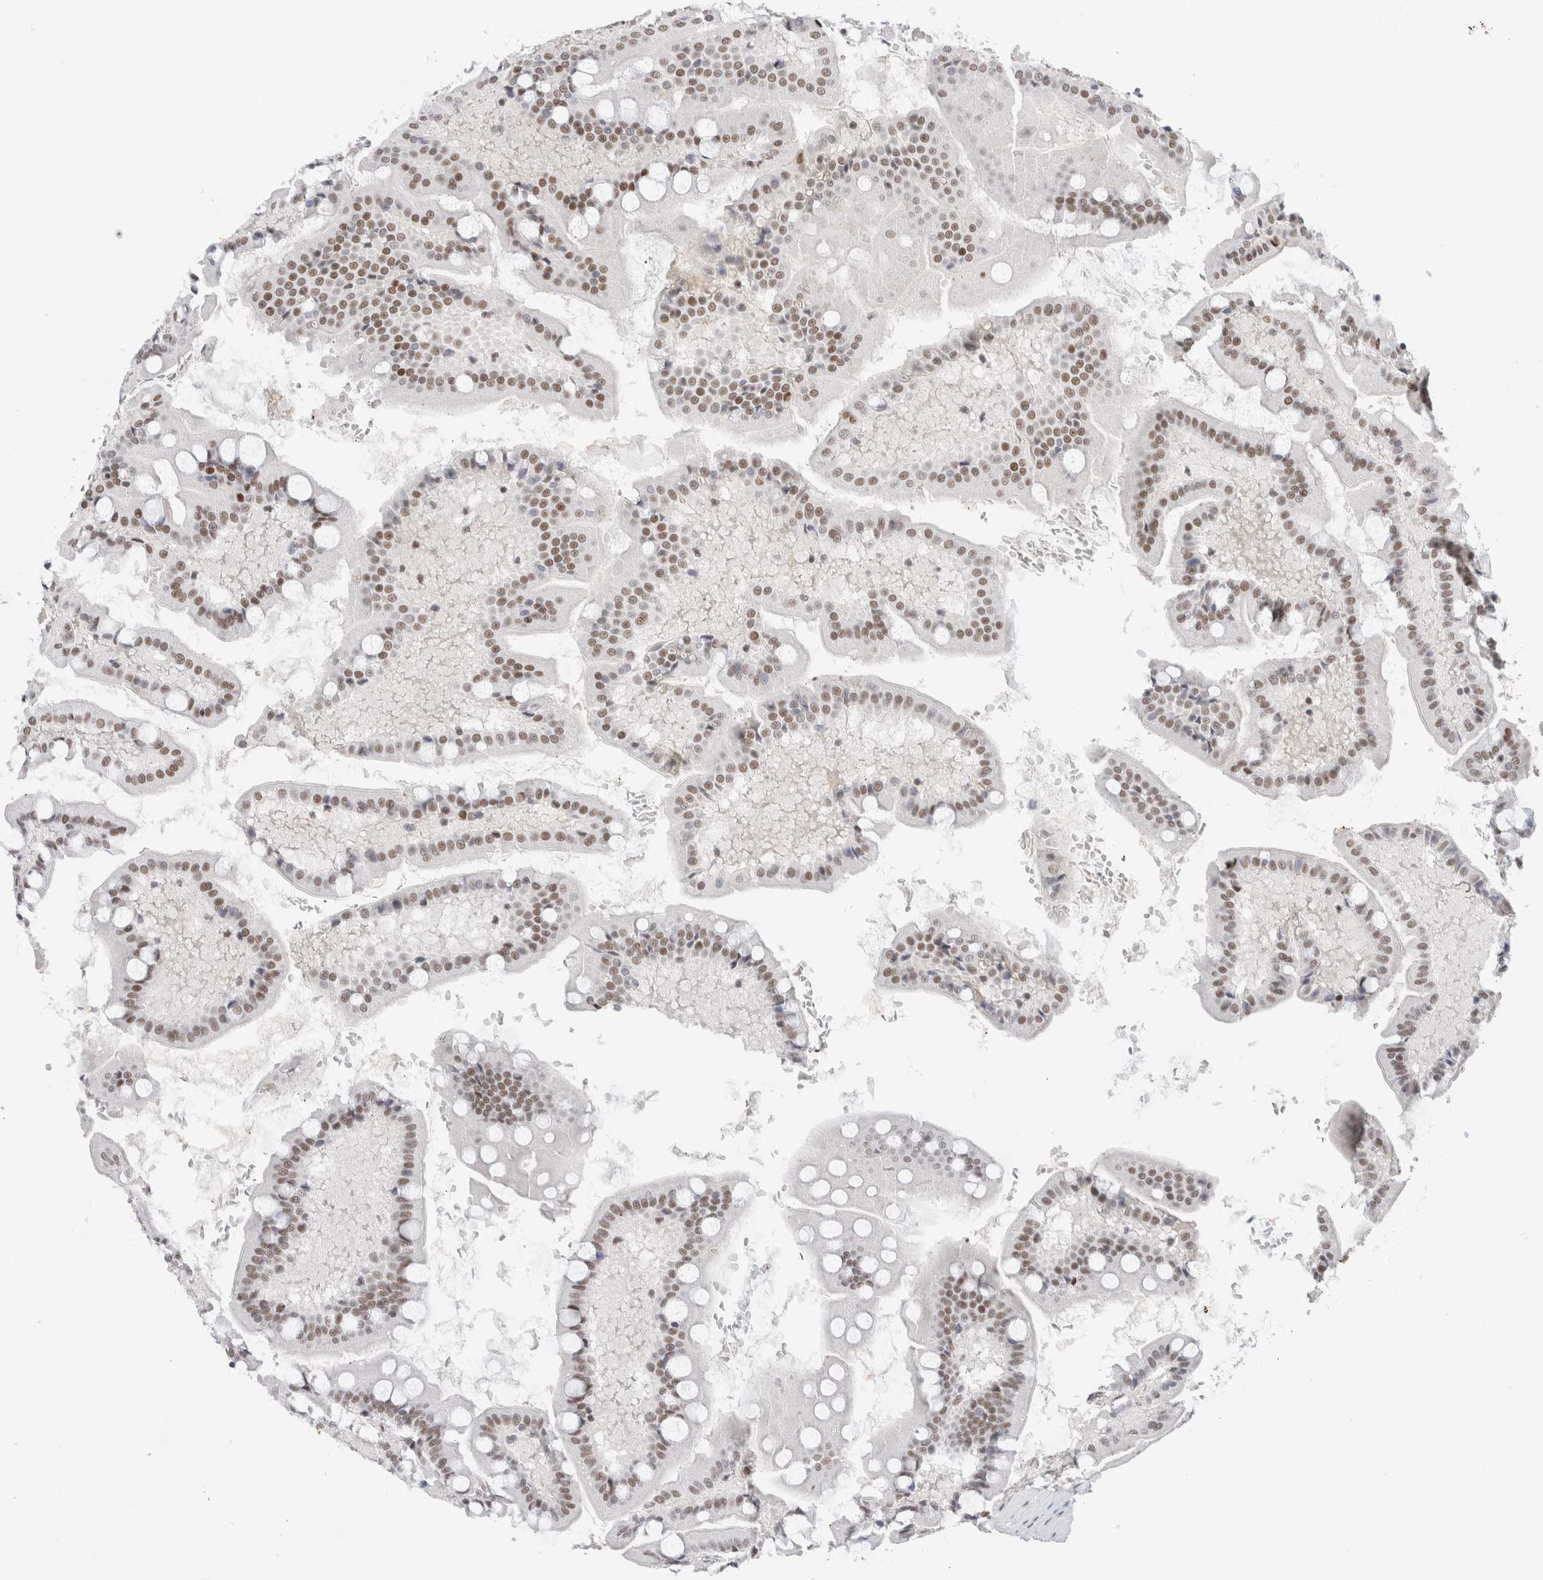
{"staining": {"intensity": "moderate", "quantity": ">75%", "location": "nuclear"}, "tissue": "small intestine", "cell_type": "Glandular cells", "image_type": "normal", "snomed": [{"axis": "morphology", "description": "Normal tissue, NOS"}, {"axis": "topography", "description": "Small intestine"}], "caption": "Immunohistochemistry (IHC) histopathology image of benign human small intestine stained for a protein (brown), which shows medium levels of moderate nuclear staining in about >75% of glandular cells.", "gene": "COPS7A", "patient": {"sex": "male", "age": 41}}